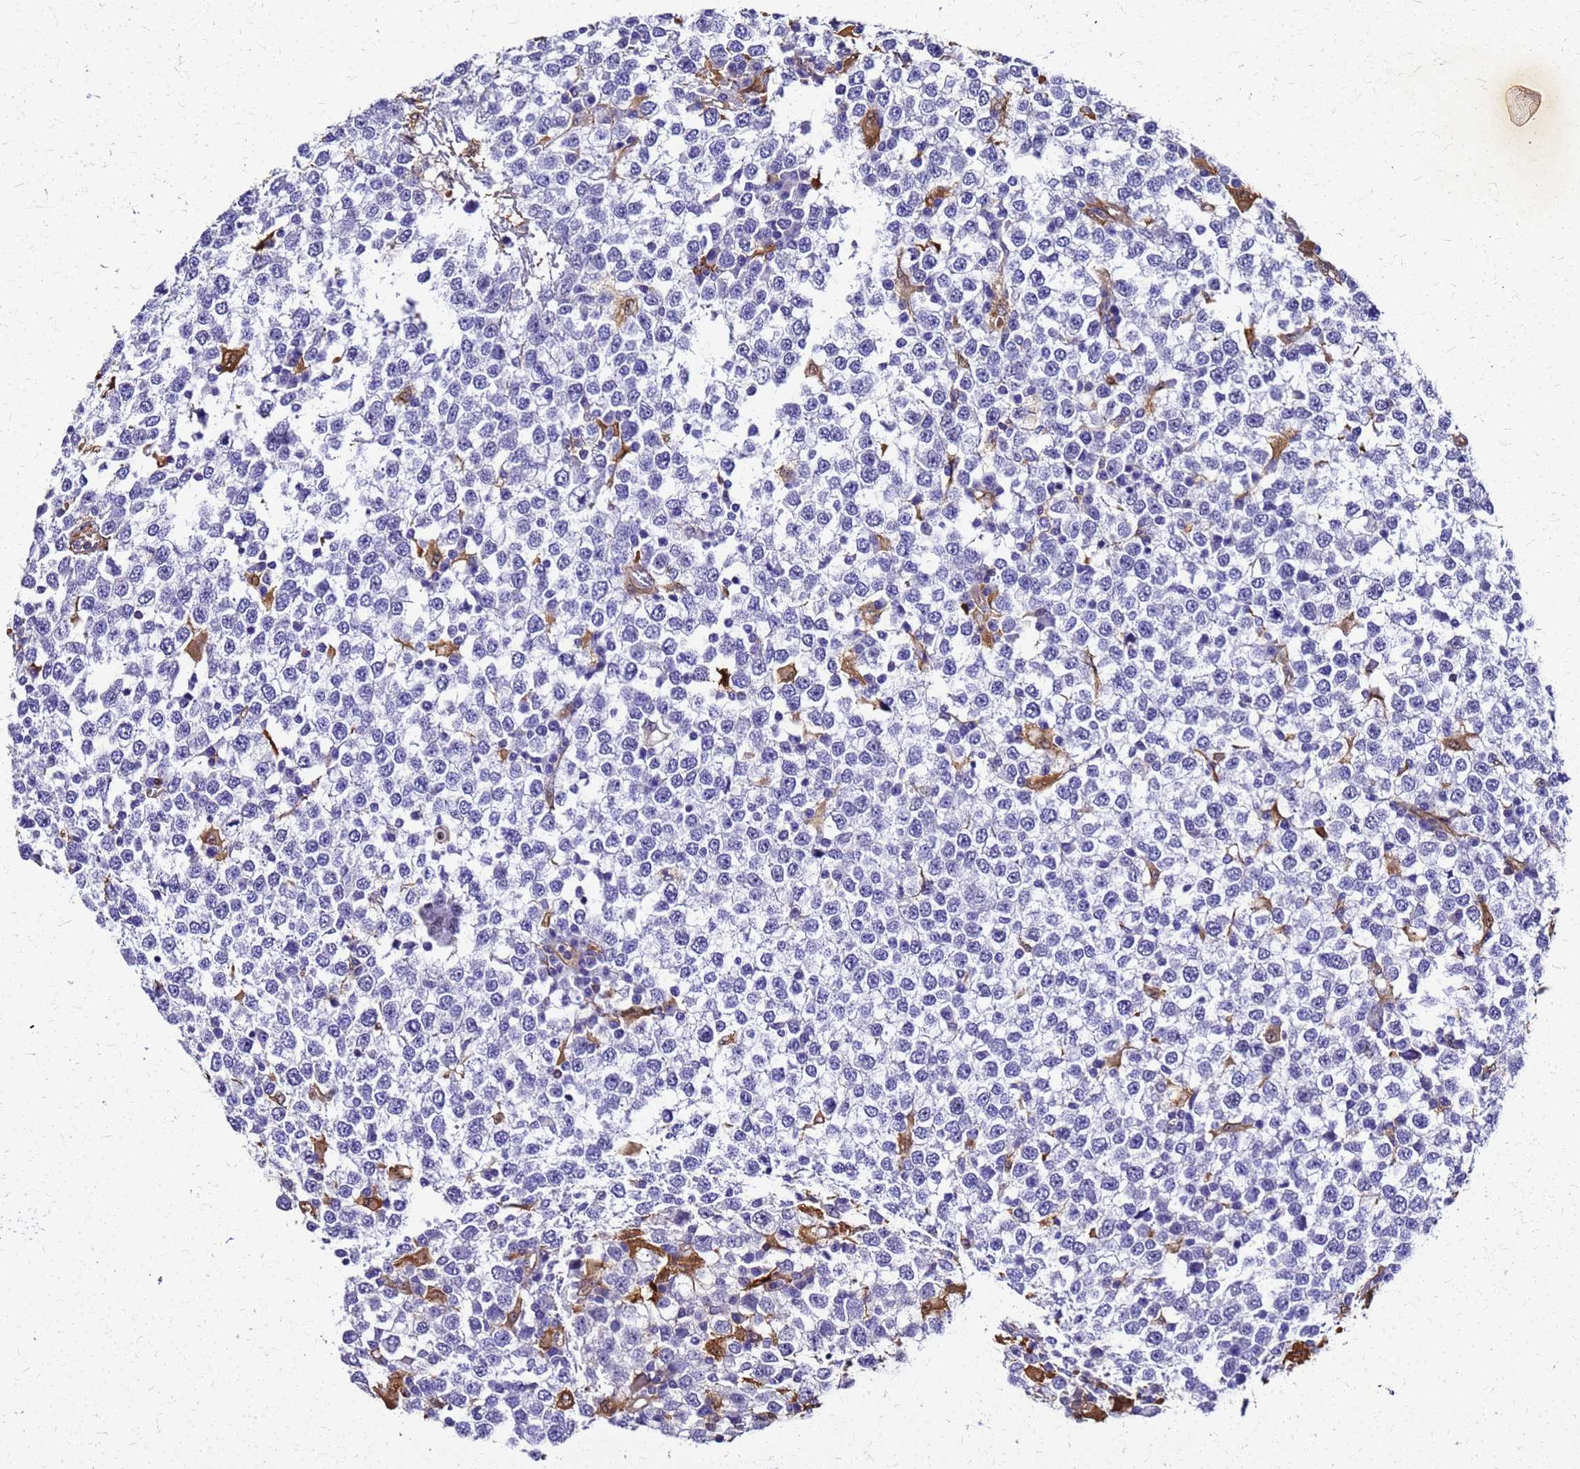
{"staining": {"intensity": "negative", "quantity": "none", "location": "none"}, "tissue": "testis cancer", "cell_type": "Tumor cells", "image_type": "cancer", "snomed": [{"axis": "morphology", "description": "Seminoma, NOS"}, {"axis": "topography", "description": "Testis"}], "caption": "An immunohistochemistry (IHC) image of seminoma (testis) is shown. There is no staining in tumor cells of seminoma (testis). The staining is performed using DAB (3,3'-diaminobenzidine) brown chromogen with nuclei counter-stained in using hematoxylin.", "gene": "S100A11", "patient": {"sex": "male", "age": 65}}